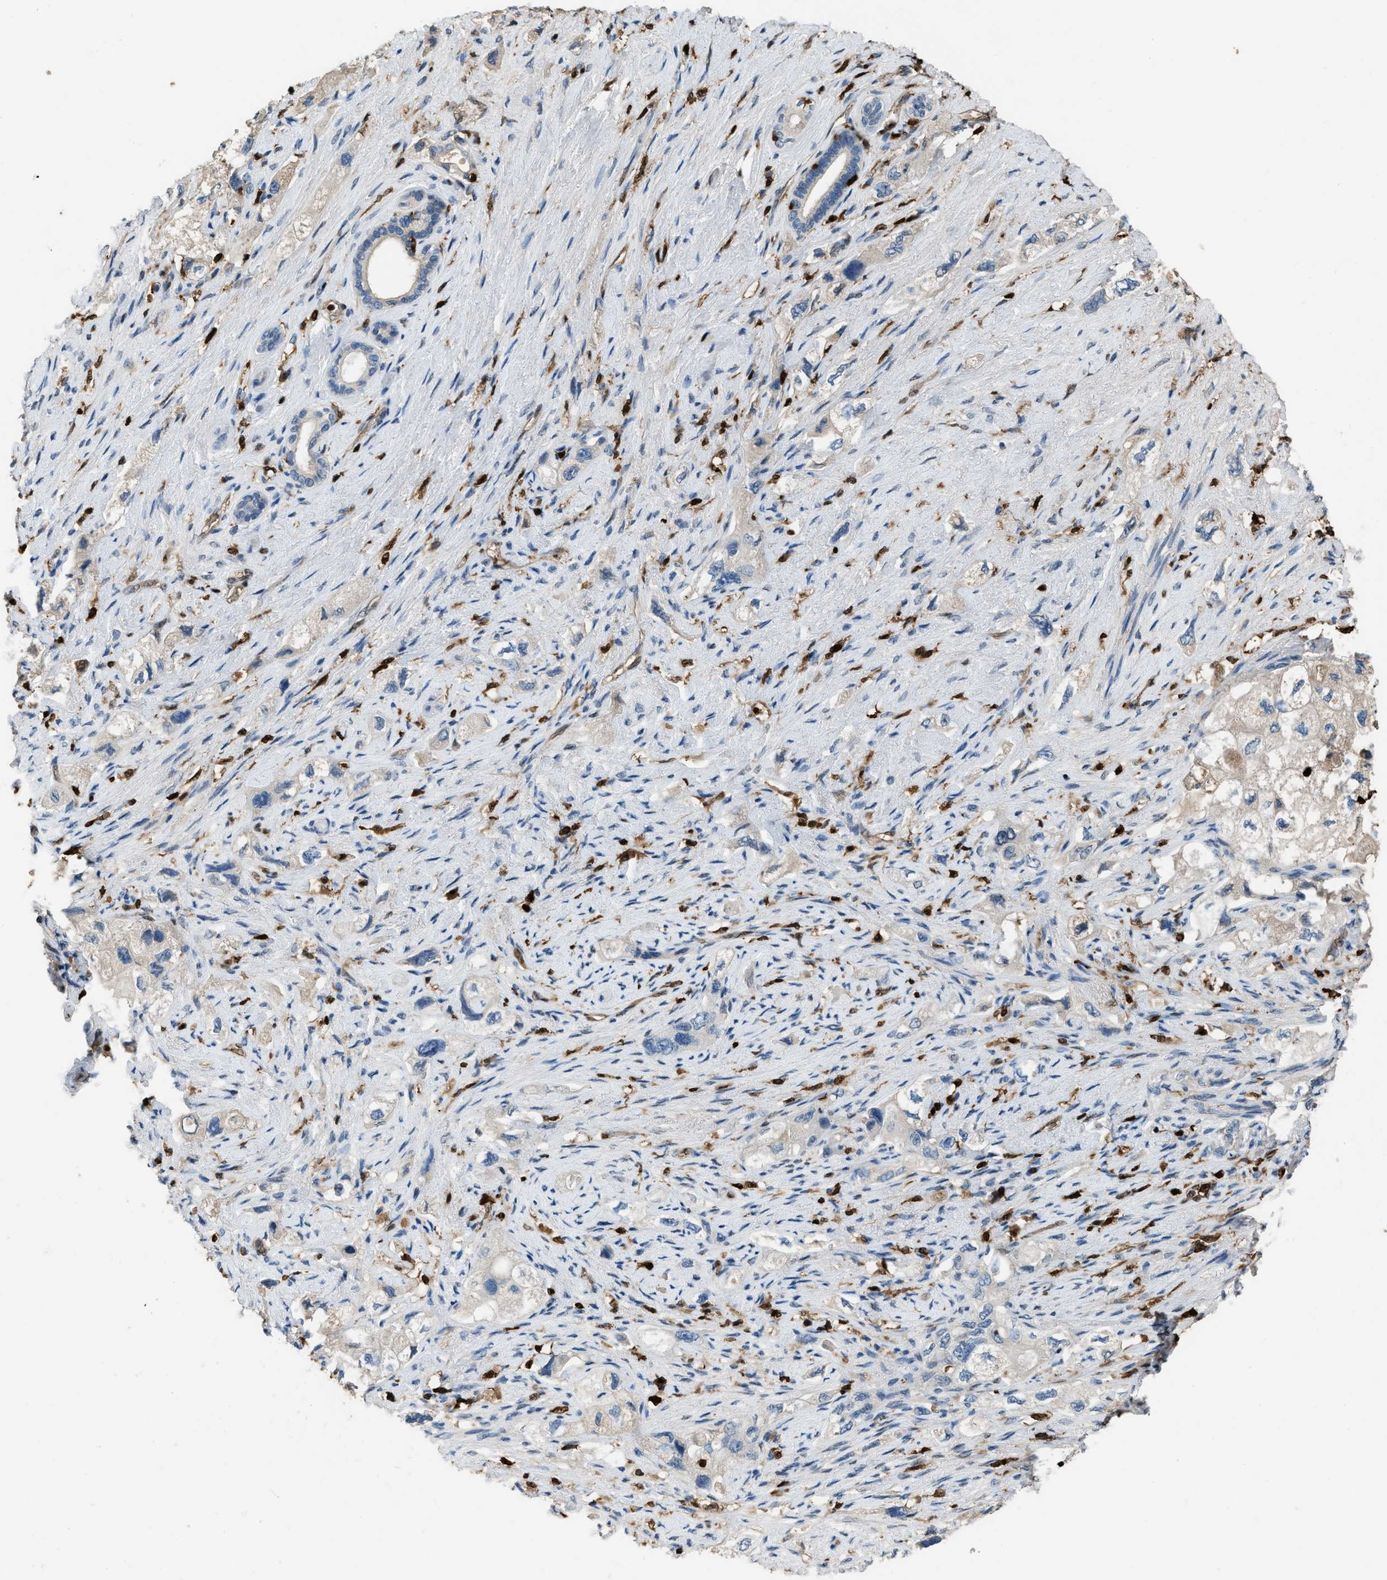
{"staining": {"intensity": "negative", "quantity": "none", "location": "none"}, "tissue": "pancreatic cancer", "cell_type": "Tumor cells", "image_type": "cancer", "snomed": [{"axis": "morphology", "description": "Adenocarcinoma, NOS"}, {"axis": "topography", "description": "Pancreas"}], "caption": "Immunohistochemistry (IHC) micrograph of neoplastic tissue: human adenocarcinoma (pancreatic) stained with DAB (3,3'-diaminobenzidine) reveals no significant protein staining in tumor cells.", "gene": "ARHGDIB", "patient": {"sex": "female", "age": 73}}